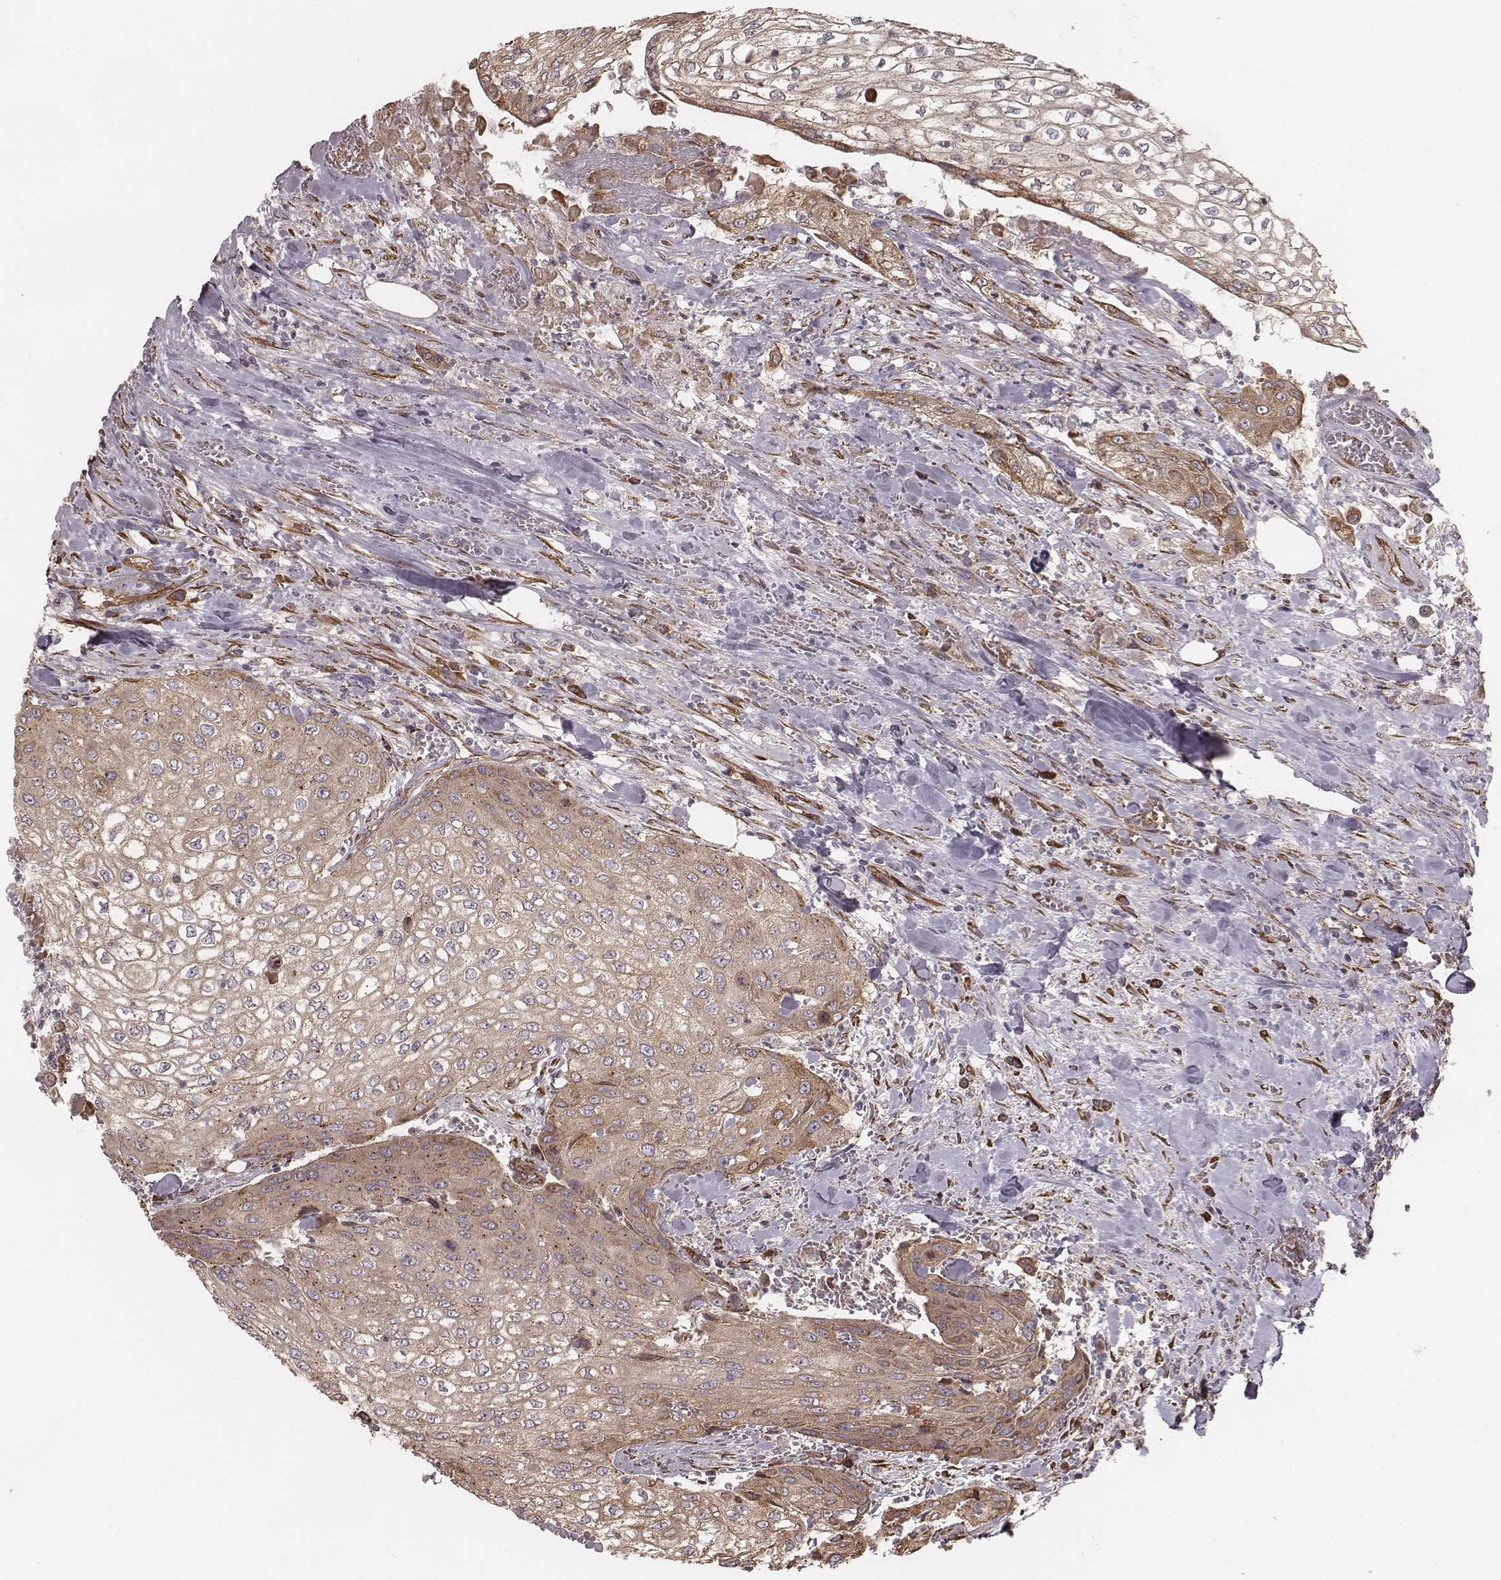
{"staining": {"intensity": "weak", "quantity": ">75%", "location": "cytoplasmic/membranous"}, "tissue": "urothelial cancer", "cell_type": "Tumor cells", "image_type": "cancer", "snomed": [{"axis": "morphology", "description": "Urothelial carcinoma, High grade"}, {"axis": "topography", "description": "Urinary bladder"}], "caption": "The histopathology image exhibits a brown stain indicating the presence of a protein in the cytoplasmic/membranous of tumor cells in urothelial carcinoma (high-grade). The staining was performed using DAB (3,3'-diaminobenzidine), with brown indicating positive protein expression. Nuclei are stained blue with hematoxylin.", "gene": "PALMD", "patient": {"sex": "male", "age": 62}}